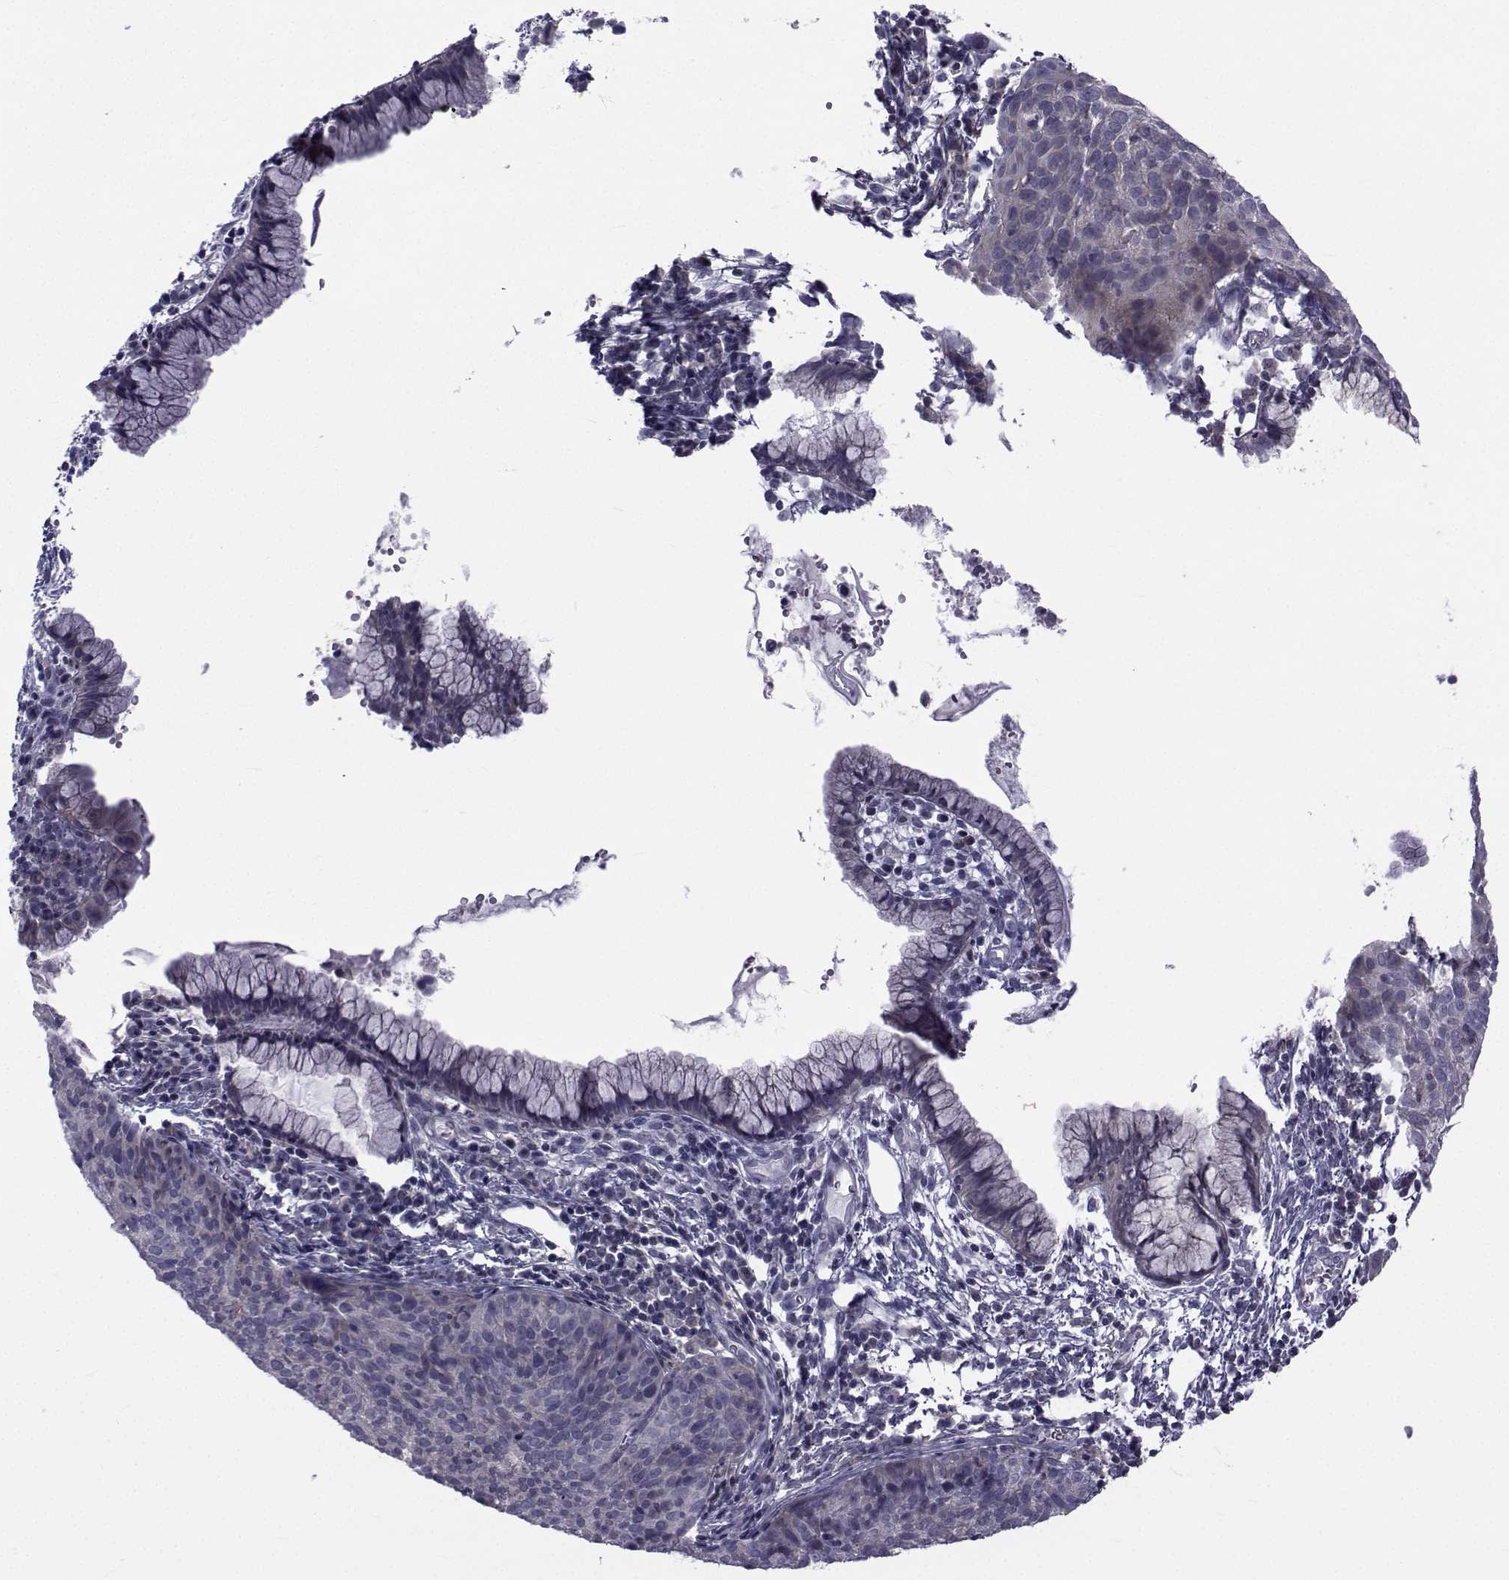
{"staining": {"intensity": "weak", "quantity": "<25%", "location": "cytoplasmic/membranous"}, "tissue": "cervical cancer", "cell_type": "Tumor cells", "image_type": "cancer", "snomed": [{"axis": "morphology", "description": "Squamous cell carcinoma, NOS"}, {"axis": "topography", "description": "Cervix"}], "caption": "Cervical cancer (squamous cell carcinoma) was stained to show a protein in brown. There is no significant staining in tumor cells.", "gene": "SLC30A10", "patient": {"sex": "female", "age": 39}}